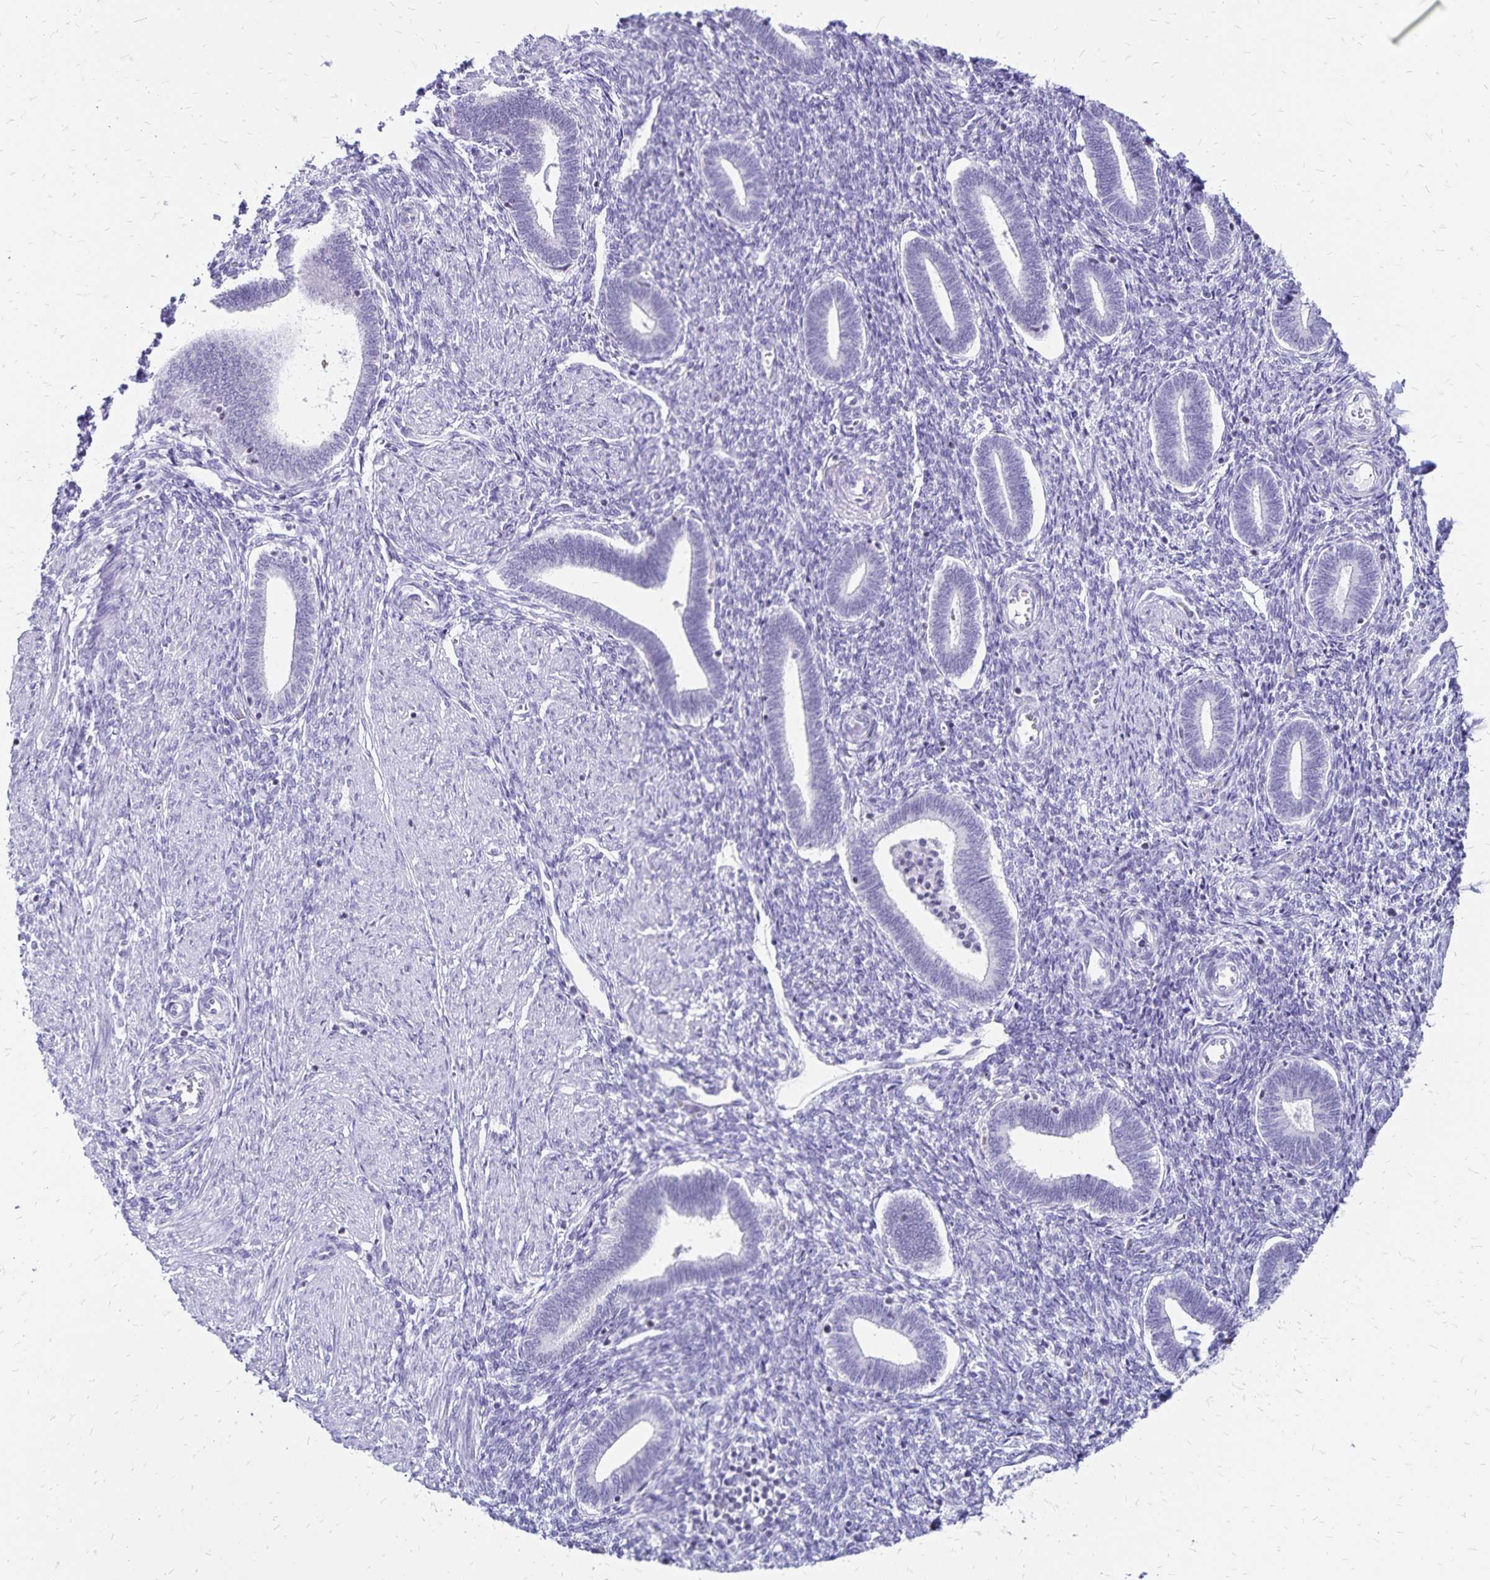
{"staining": {"intensity": "negative", "quantity": "none", "location": "none"}, "tissue": "endometrium", "cell_type": "Cells in endometrial stroma", "image_type": "normal", "snomed": [{"axis": "morphology", "description": "Normal tissue, NOS"}, {"axis": "topography", "description": "Endometrium"}], "caption": "Immunohistochemical staining of normal endometrium exhibits no significant positivity in cells in endometrial stroma. The staining is performed using DAB (3,3'-diaminobenzidine) brown chromogen with nuclei counter-stained in using hematoxylin.", "gene": "IKZF1", "patient": {"sex": "female", "age": 42}}